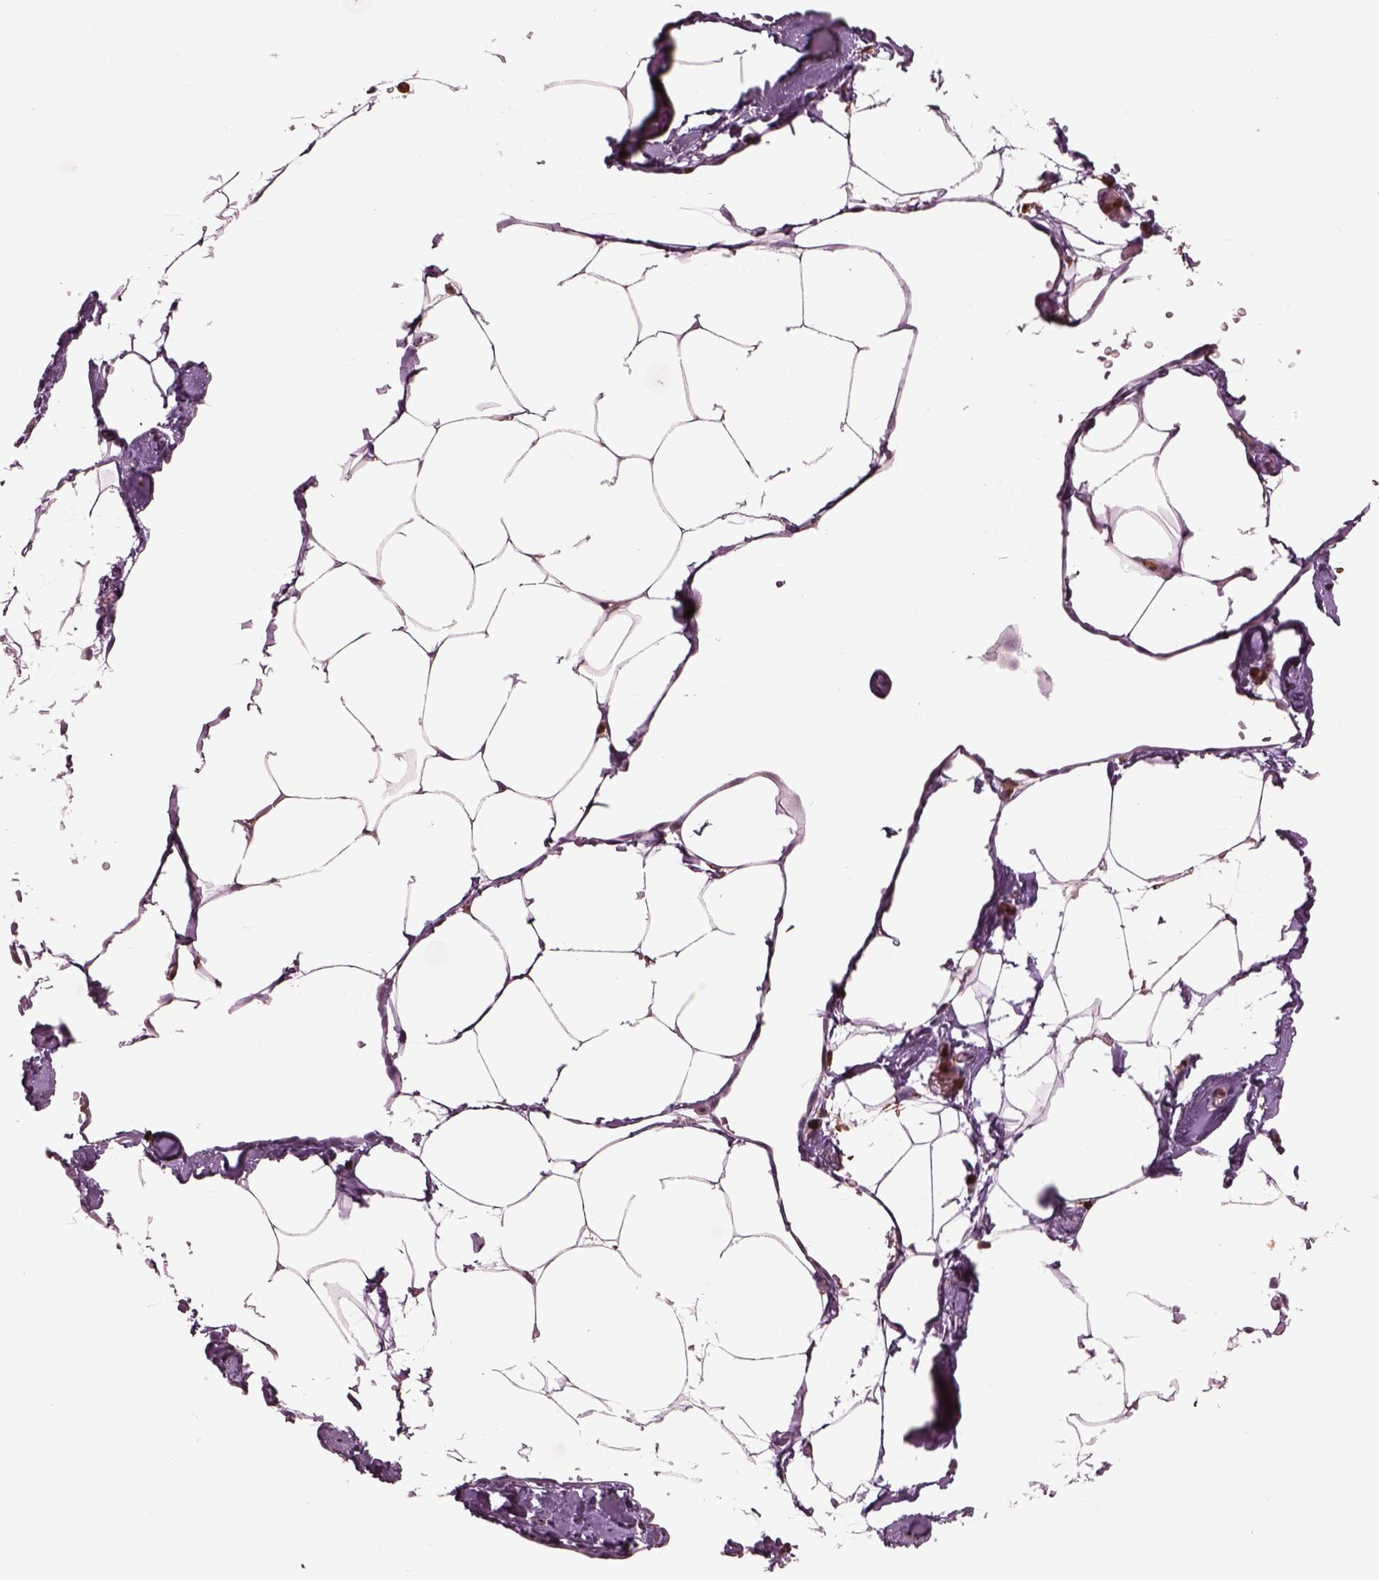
{"staining": {"intensity": "negative", "quantity": "none", "location": "none"}, "tissue": "adipose tissue", "cell_type": "Adipocytes", "image_type": "normal", "snomed": [{"axis": "morphology", "description": "Normal tissue, NOS"}, {"axis": "topography", "description": "Adipose tissue"}], "caption": "IHC of benign human adipose tissue reveals no expression in adipocytes.", "gene": "IL31RA", "patient": {"sex": "male", "age": 57}}